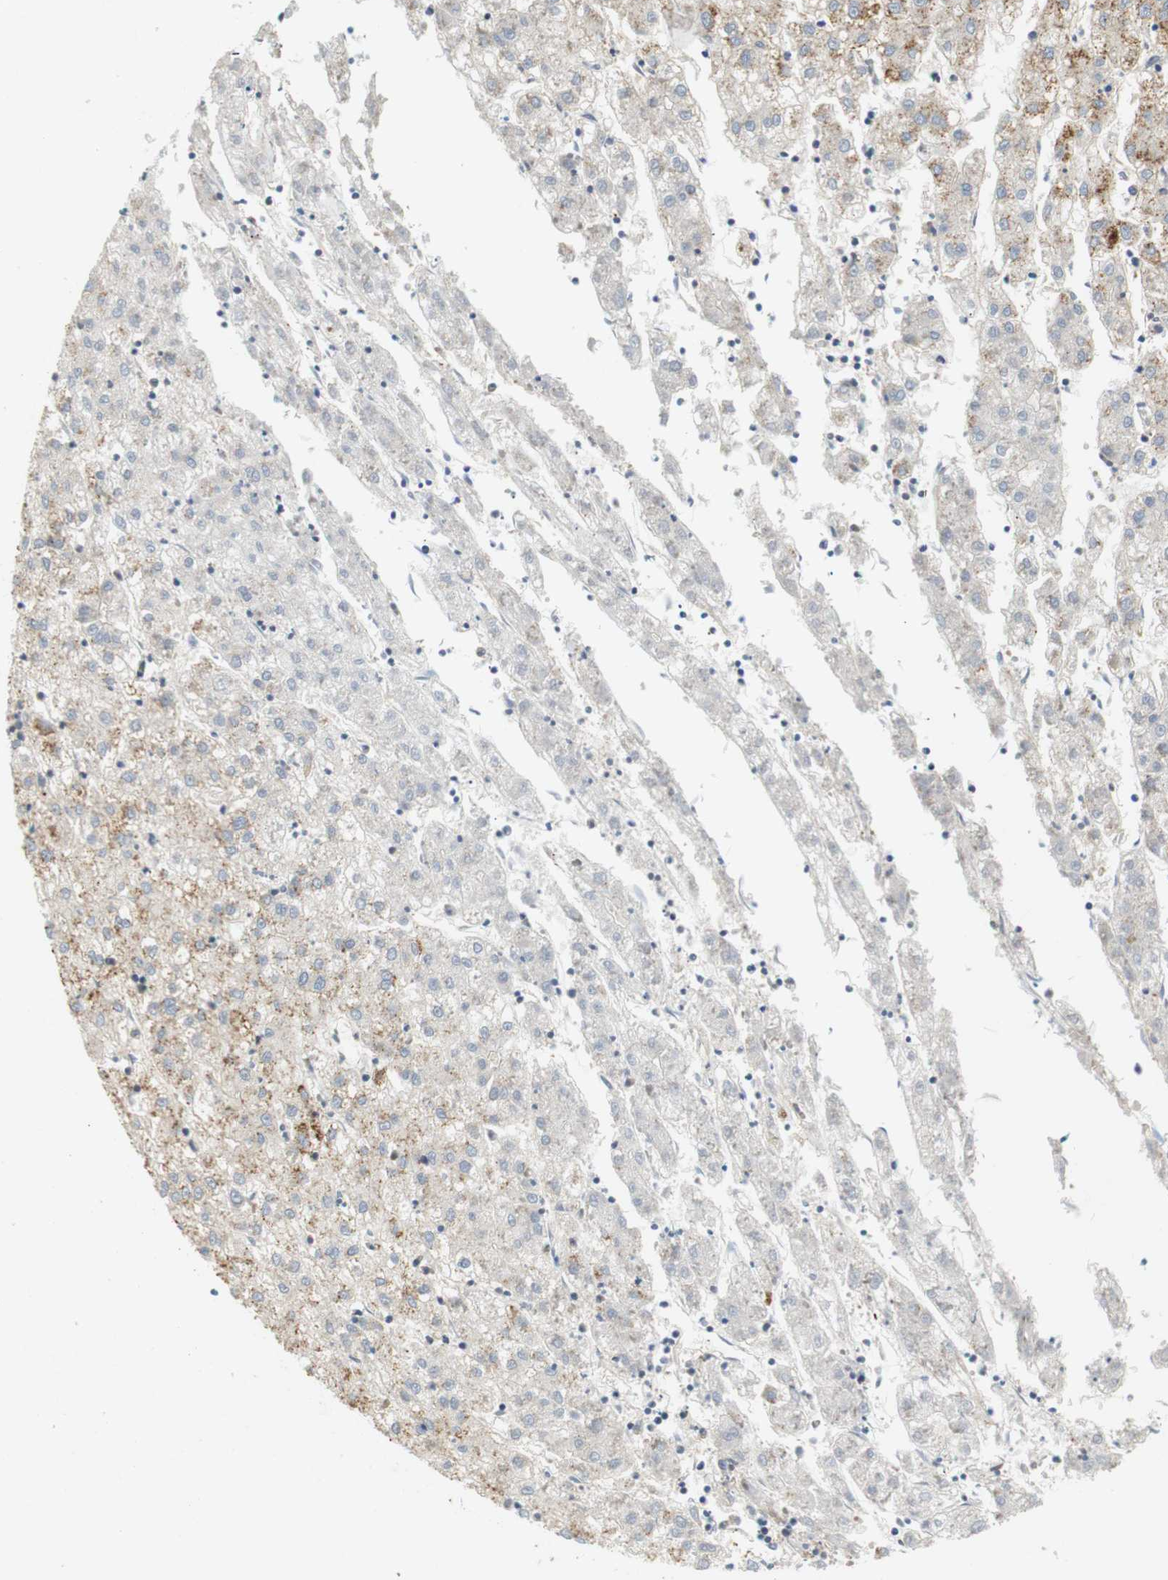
{"staining": {"intensity": "moderate", "quantity": "<25%", "location": "cytoplasmic/membranous"}, "tissue": "liver cancer", "cell_type": "Tumor cells", "image_type": "cancer", "snomed": [{"axis": "morphology", "description": "Carcinoma, Hepatocellular, NOS"}, {"axis": "topography", "description": "Liver"}], "caption": "This is an image of IHC staining of liver cancer, which shows moderate positivity in the cytoplasmic/membranous of tumor cells.", "gene": "SH3GLB1", "patient": {"sex": "male", "age": 72}}